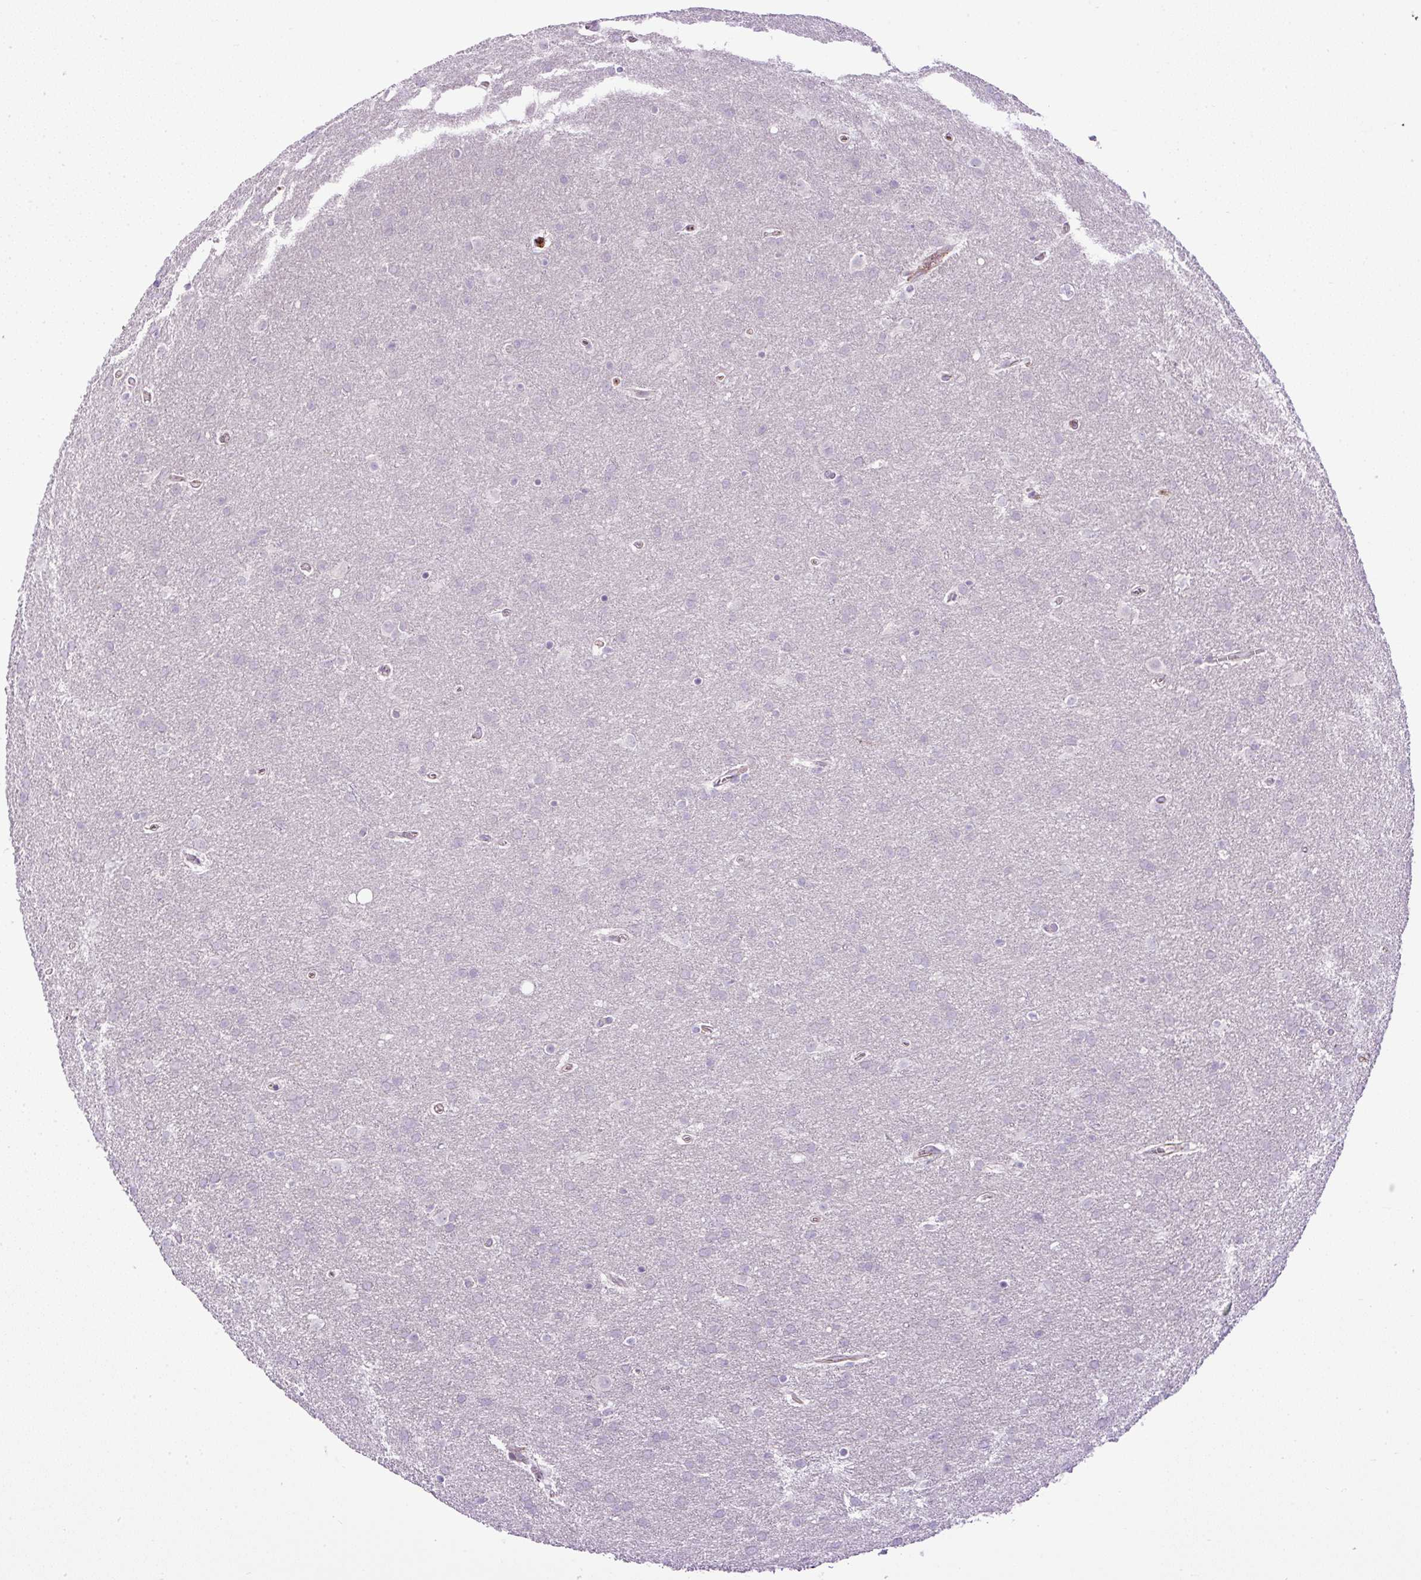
{"staining": {"intensity": "negative", "quantity": "none", "location": "none"}, "tissue": "glioma", "cell_type": "Tumor cells", "image_type": "cancer", "snomed": [{"axis": "morphology", "description": "Glioma, malignant, Low grade"}, {"axis": "topography", "description": "Brain"}], "caption": "Tumor cells are negative for protein expression in human malignant glioma (low-grade).", "gene": "LEFTY2", "patient": {"sex": "female", "age": 32}}